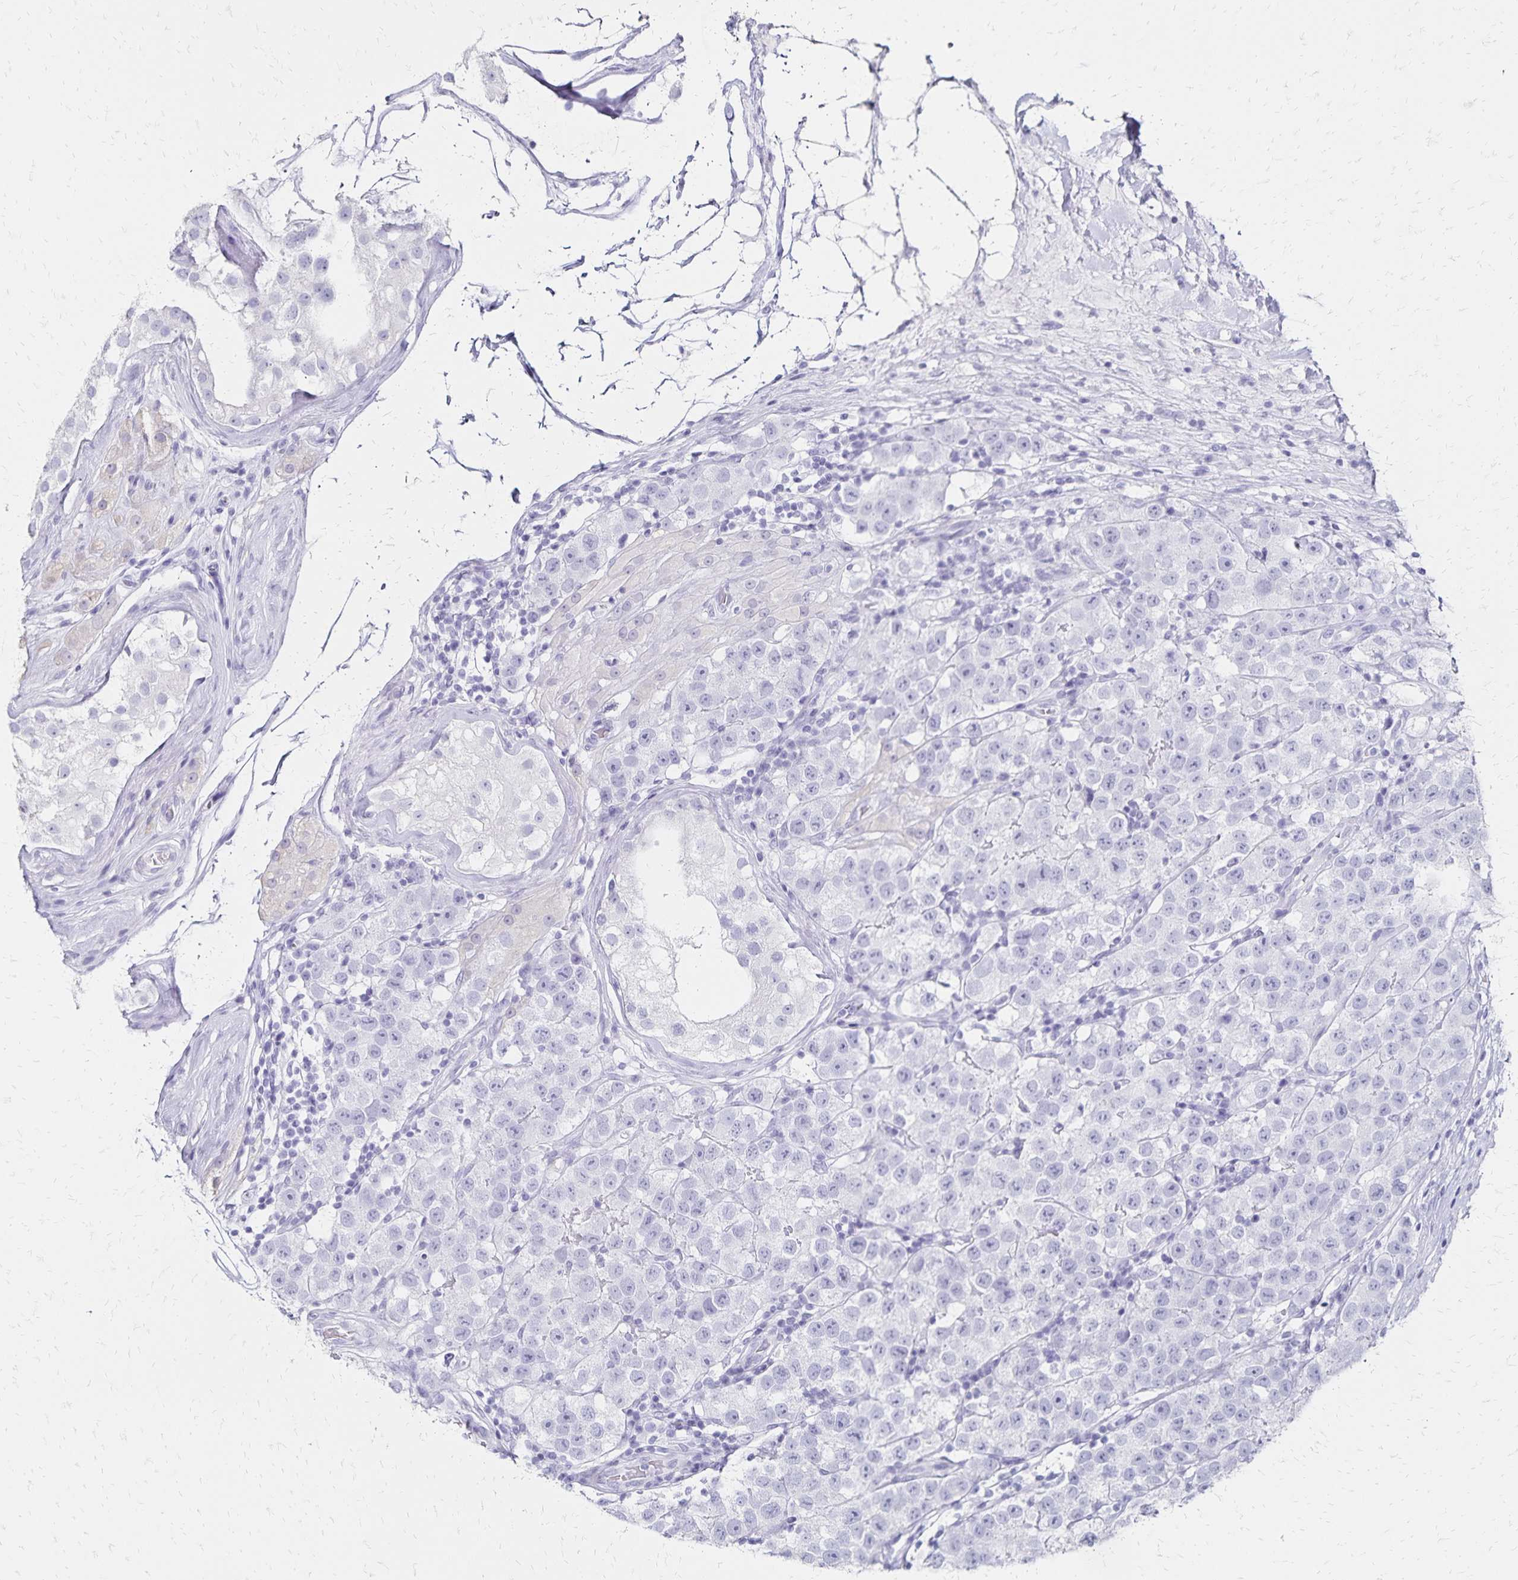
{"staining": {"intensity": "negative", "quantity": "none", "location": "none"}, "tissue": "testis cancer", "cell_type": "Tumor cells", "image_type": "cancer", "snomed": [{"axis": "morphology", "description": "Seminoma, NOS"}, {"axis": "topography", "description": "Testis"}], "caption": "Immunohistochemistry histopathology image of neoplastic tissue: testis cancer stained with DAB shows no significant protein expression in tumor cells. The staining was performed using DAB to visualize the protein expression in brown, while the nuclei were stained in blue with hematoxylin (Magnification: 20x).", "gene": "GIP", "patient": {"sex": "male", "age": 34}}